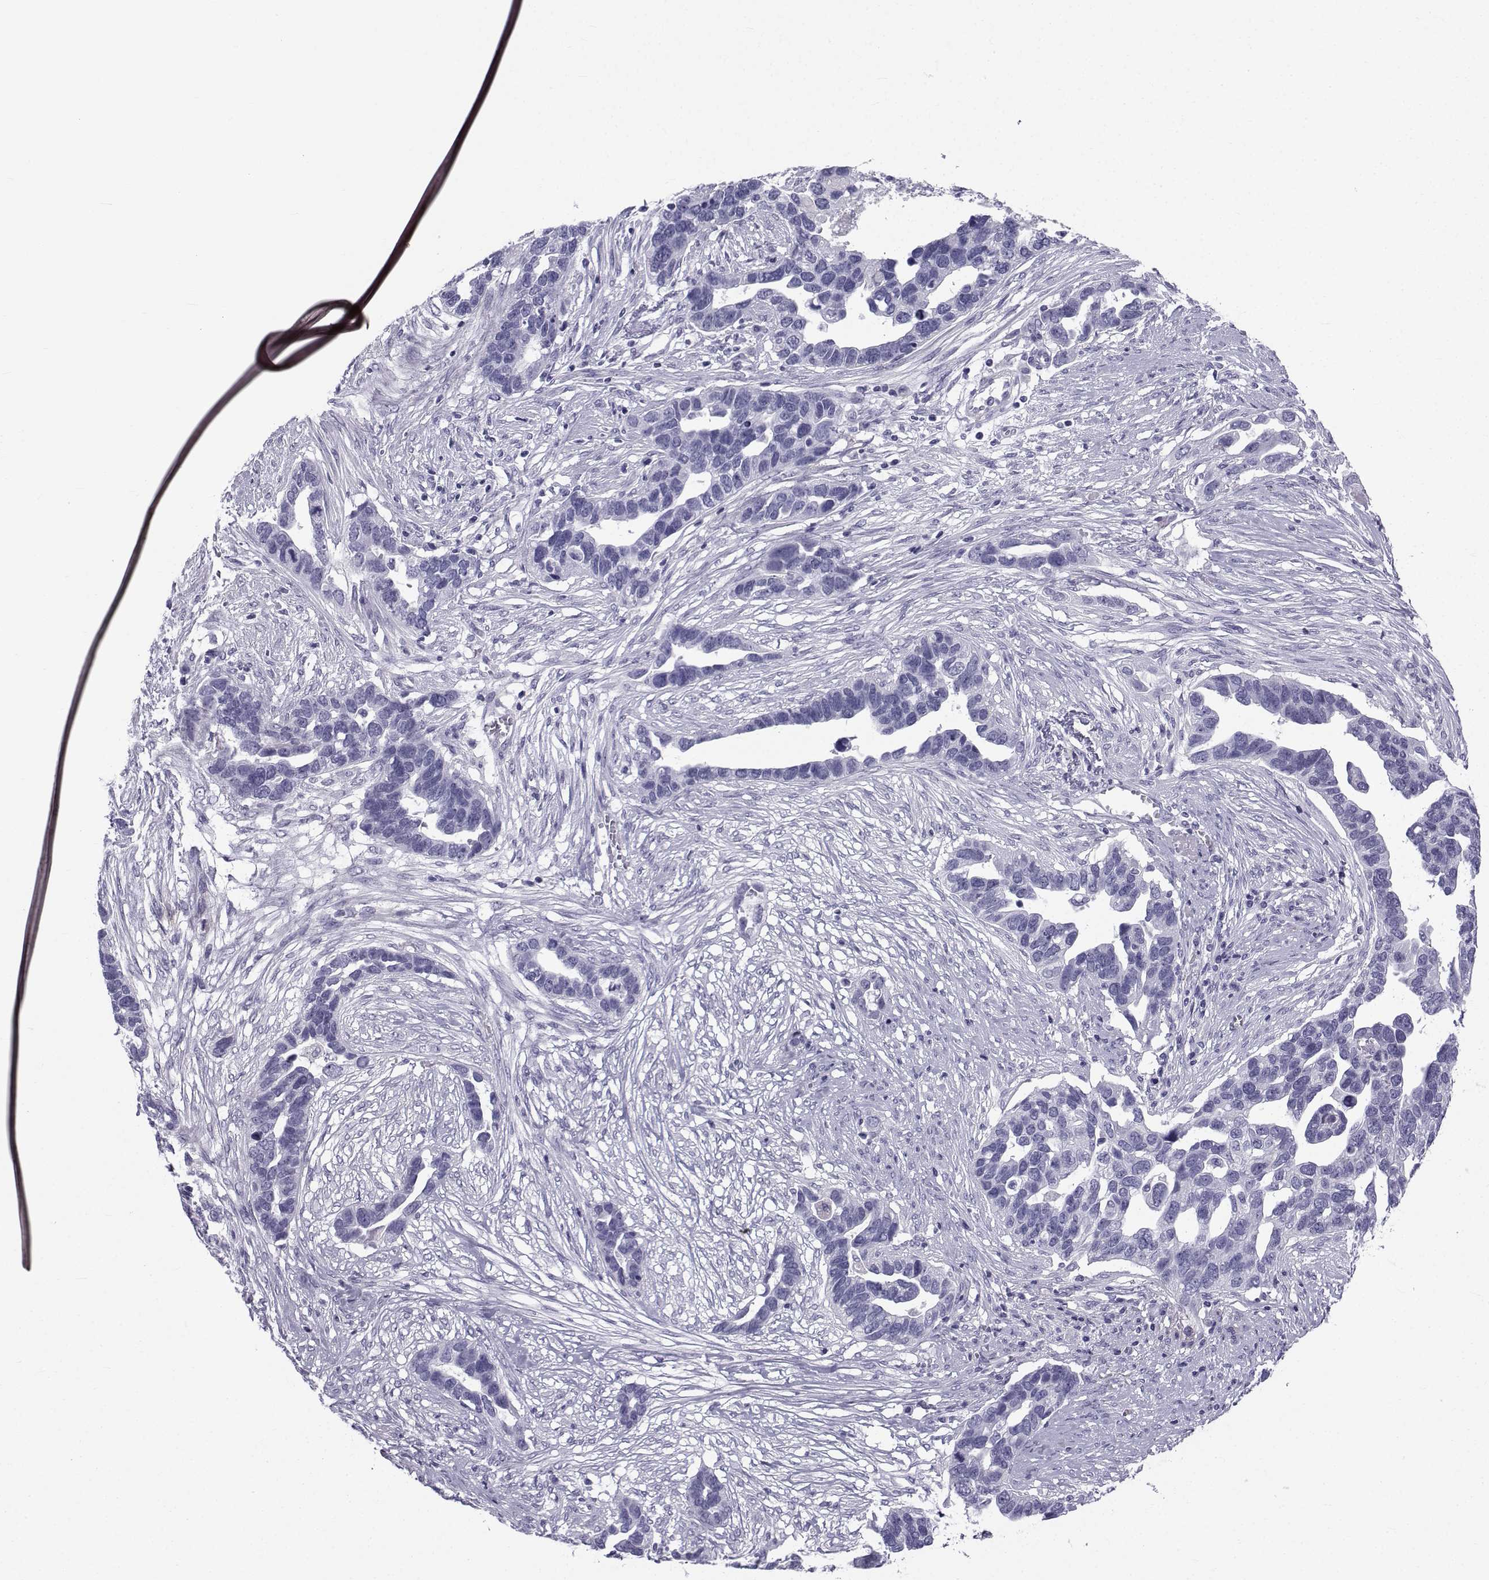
{"staining": {"intensity": "negative", "quantity": "none", "location": "none"}, "tissue": "ovarian cancer", "cell_type": "Tumor cells", "image_type": "cancer", "snomed": [{"axis": "morphology", "description": "Cystadenocarcinoma, serous, NOS"}, {"axis": "topography", "description": "Ovary"}], "caption": "Ovarian cancer stained for a protein using IHC exhibits no expression tumor cells.", "gene": "SPANXD", "patient": {"sex": "female", "age": 54}}